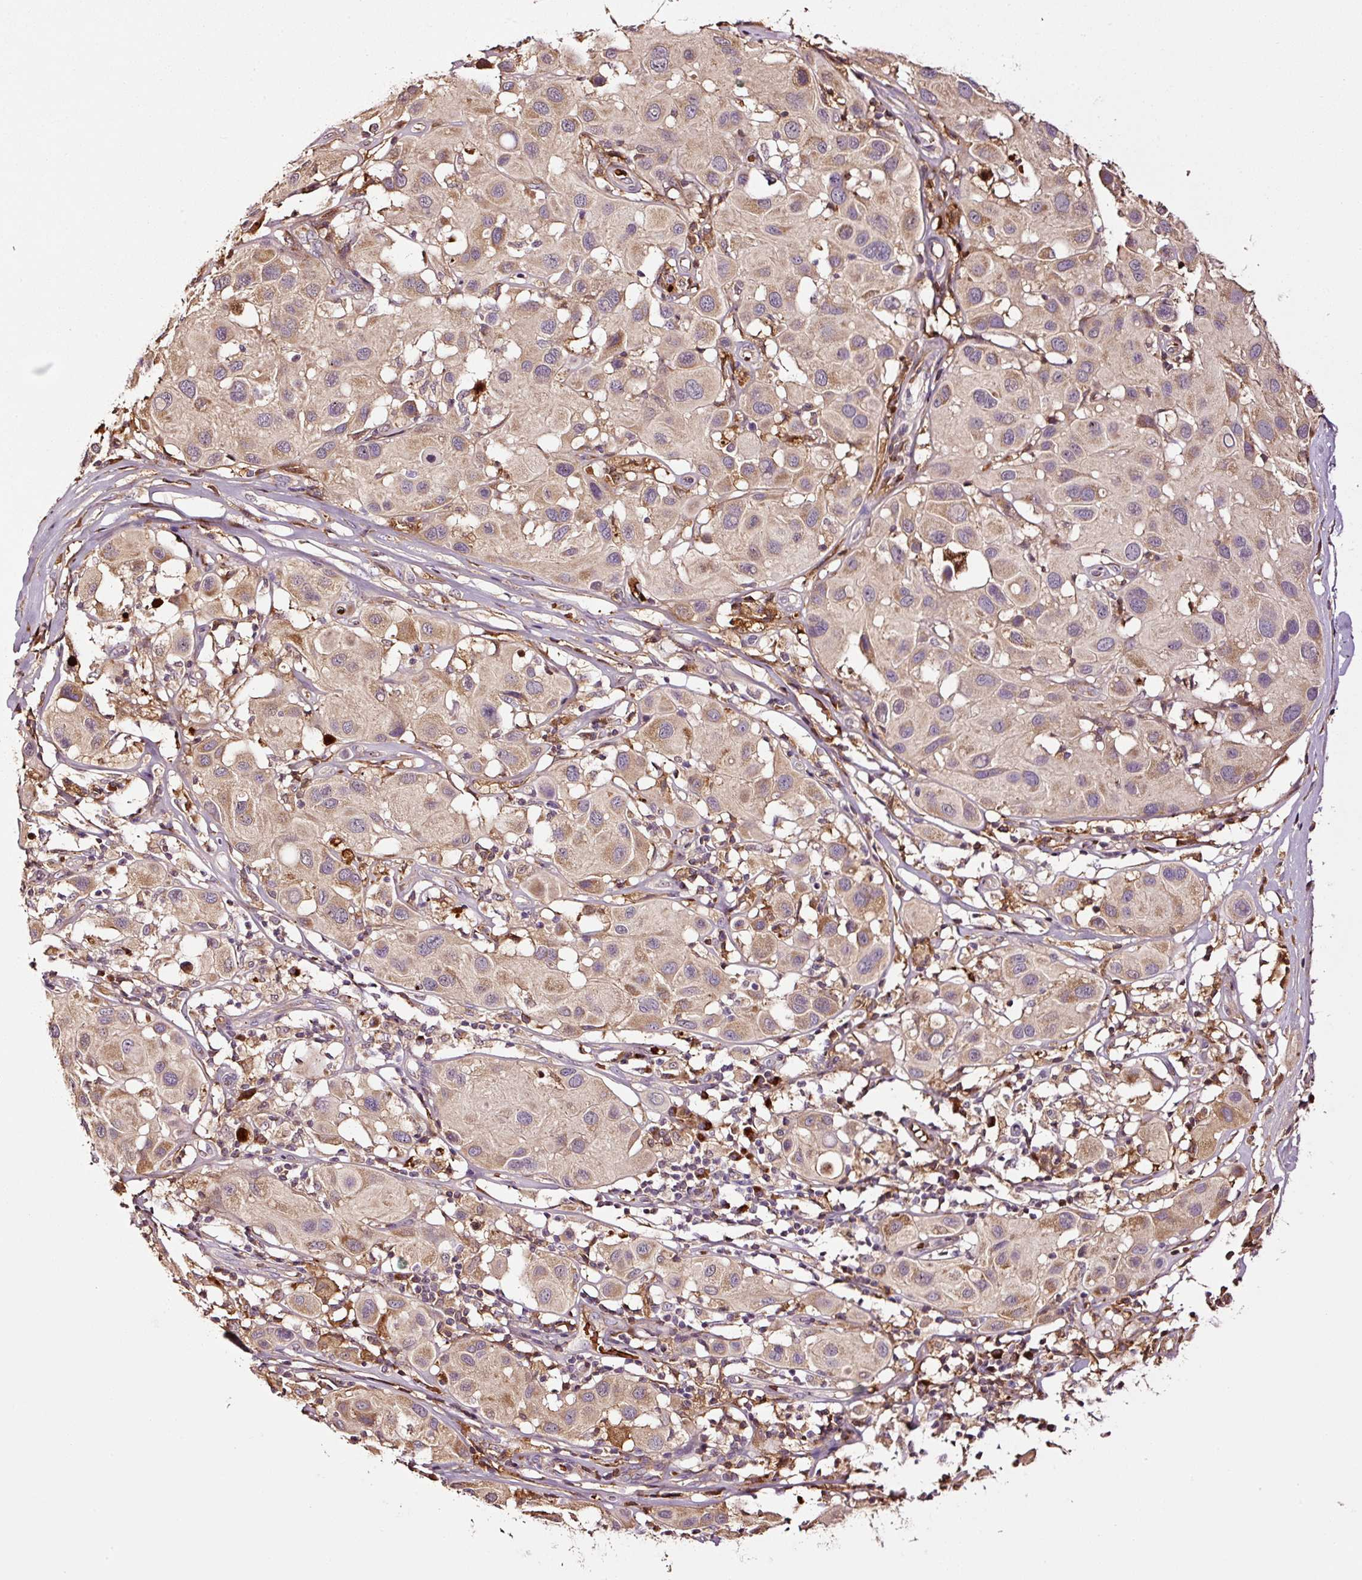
{"staining": {"intensity": "moderate", "quantity": ">75%", "location": "cytoplasmic/membranous"}, "tissue": "melanoma", "cell_type": "Tumor cells", "image_type": "cancer", "snomed": [{"axis": "morphology", "description": "Malignant melanoma, Metastatic site"}, {"axis": "topography", "description": "Skin"}], "caption": "Approximately >75% of tumor cells in human melanoma exhibit moderate cytoplasmic/membranous protein positivity as visualized by brown immunohistochemical staining.", "gene": "PGLYRP2", "patient": {"sex": "male", "age": 41}}